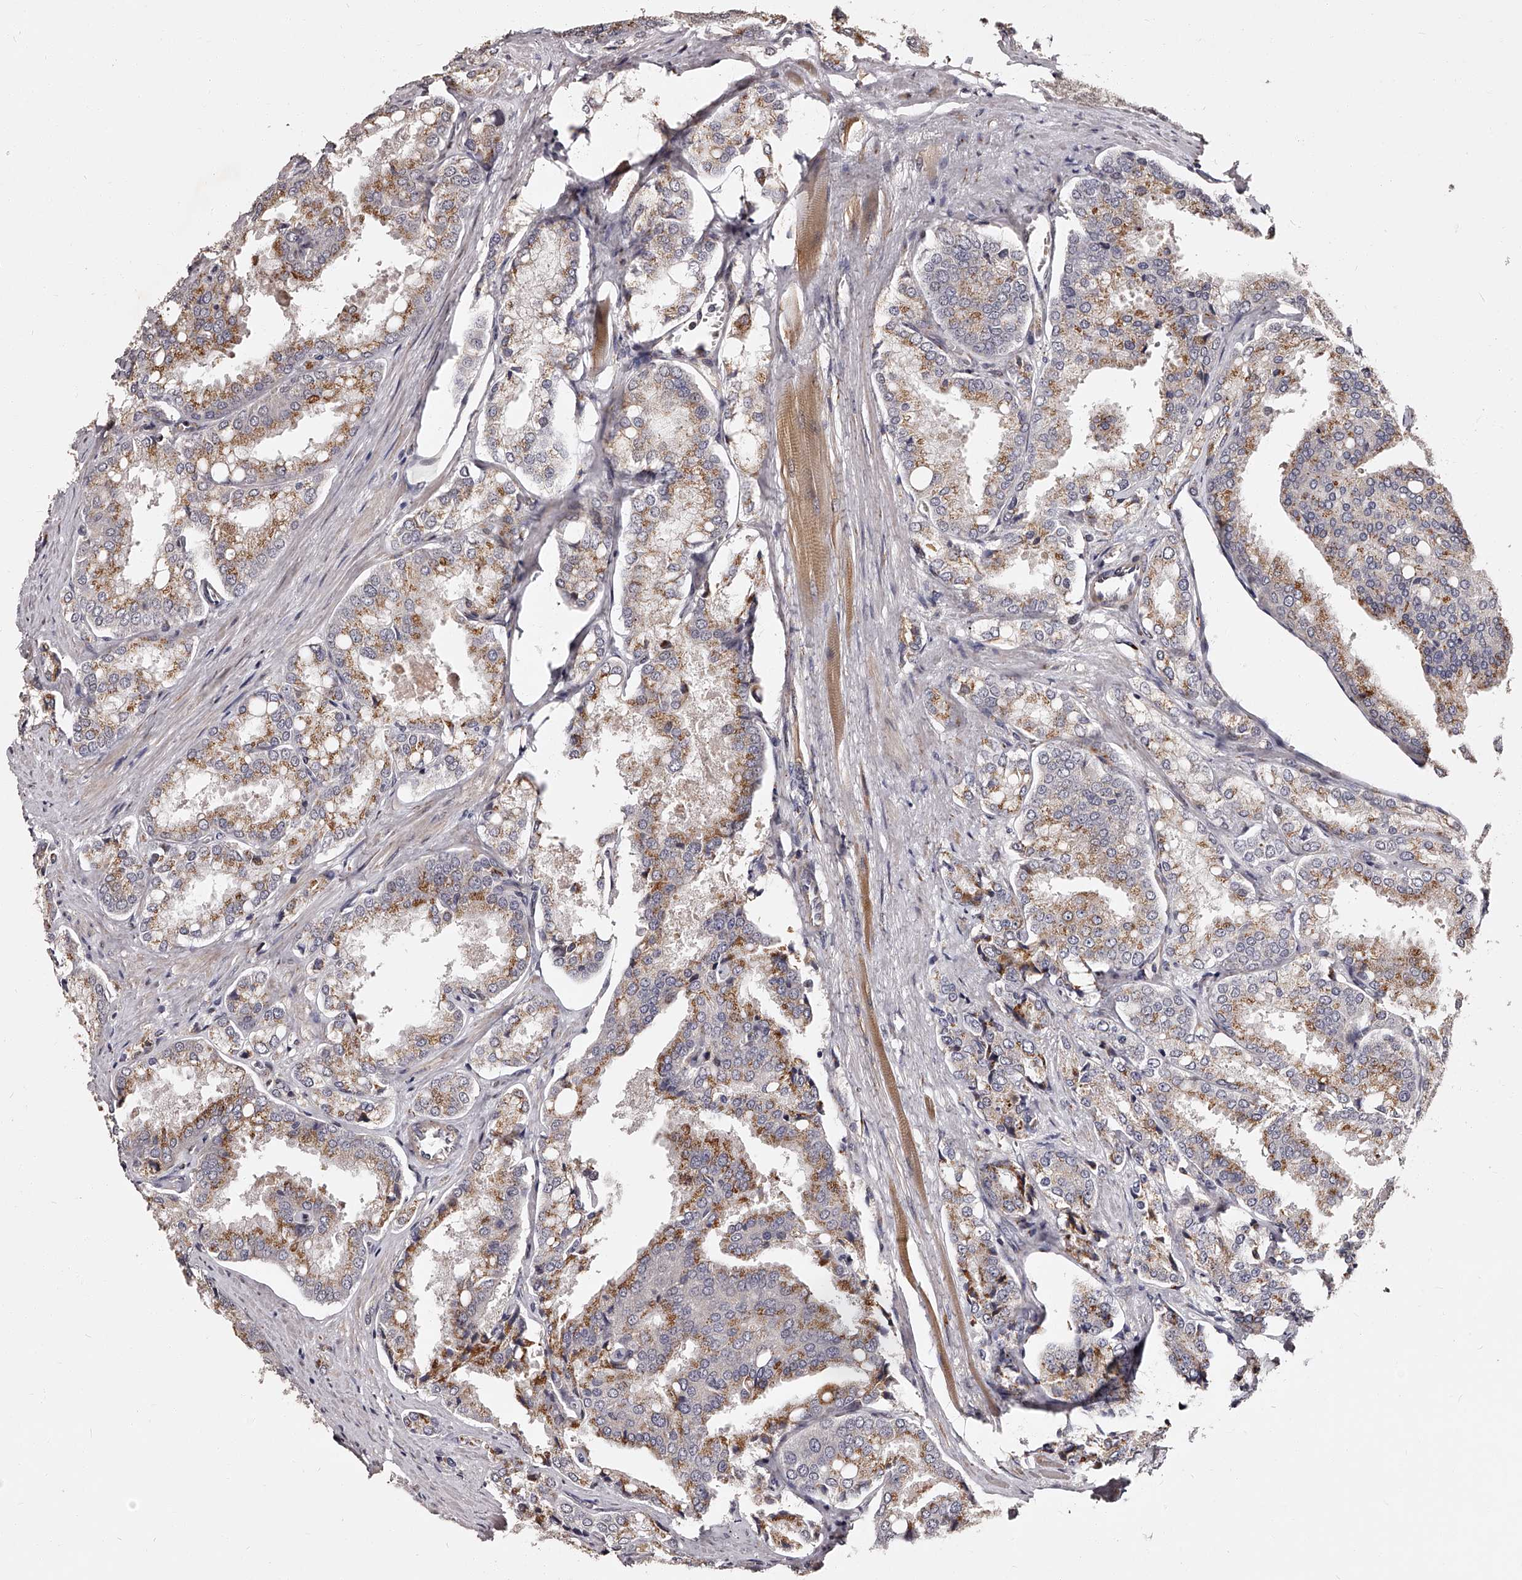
{"staining": {"intensity": "moderate", "quantity": ">75%", "location": "cytoplasmic/membranous"}, "tissue": "prostate cancer", "cell_type": "Tumor cells", "image_type": "cancer", "snomed": [{"axis": "morphology", "description": "Adenocarcinoma, High grade"}, {"axis": "topography", "description": "Prostate"}], "caption": "High-magnification brightfield microscopy of prostate cancer stained with DAB (3,3'-diaminobenzidine) (brown) and counterstained with hematoxylin (blue). tumor cells exhibit moderate cytoplasmic/membranous positivity is appreciated in about>75% of cells.", "gene": "RSC1A1", "patient": {"sex": "male", "age": 50}}